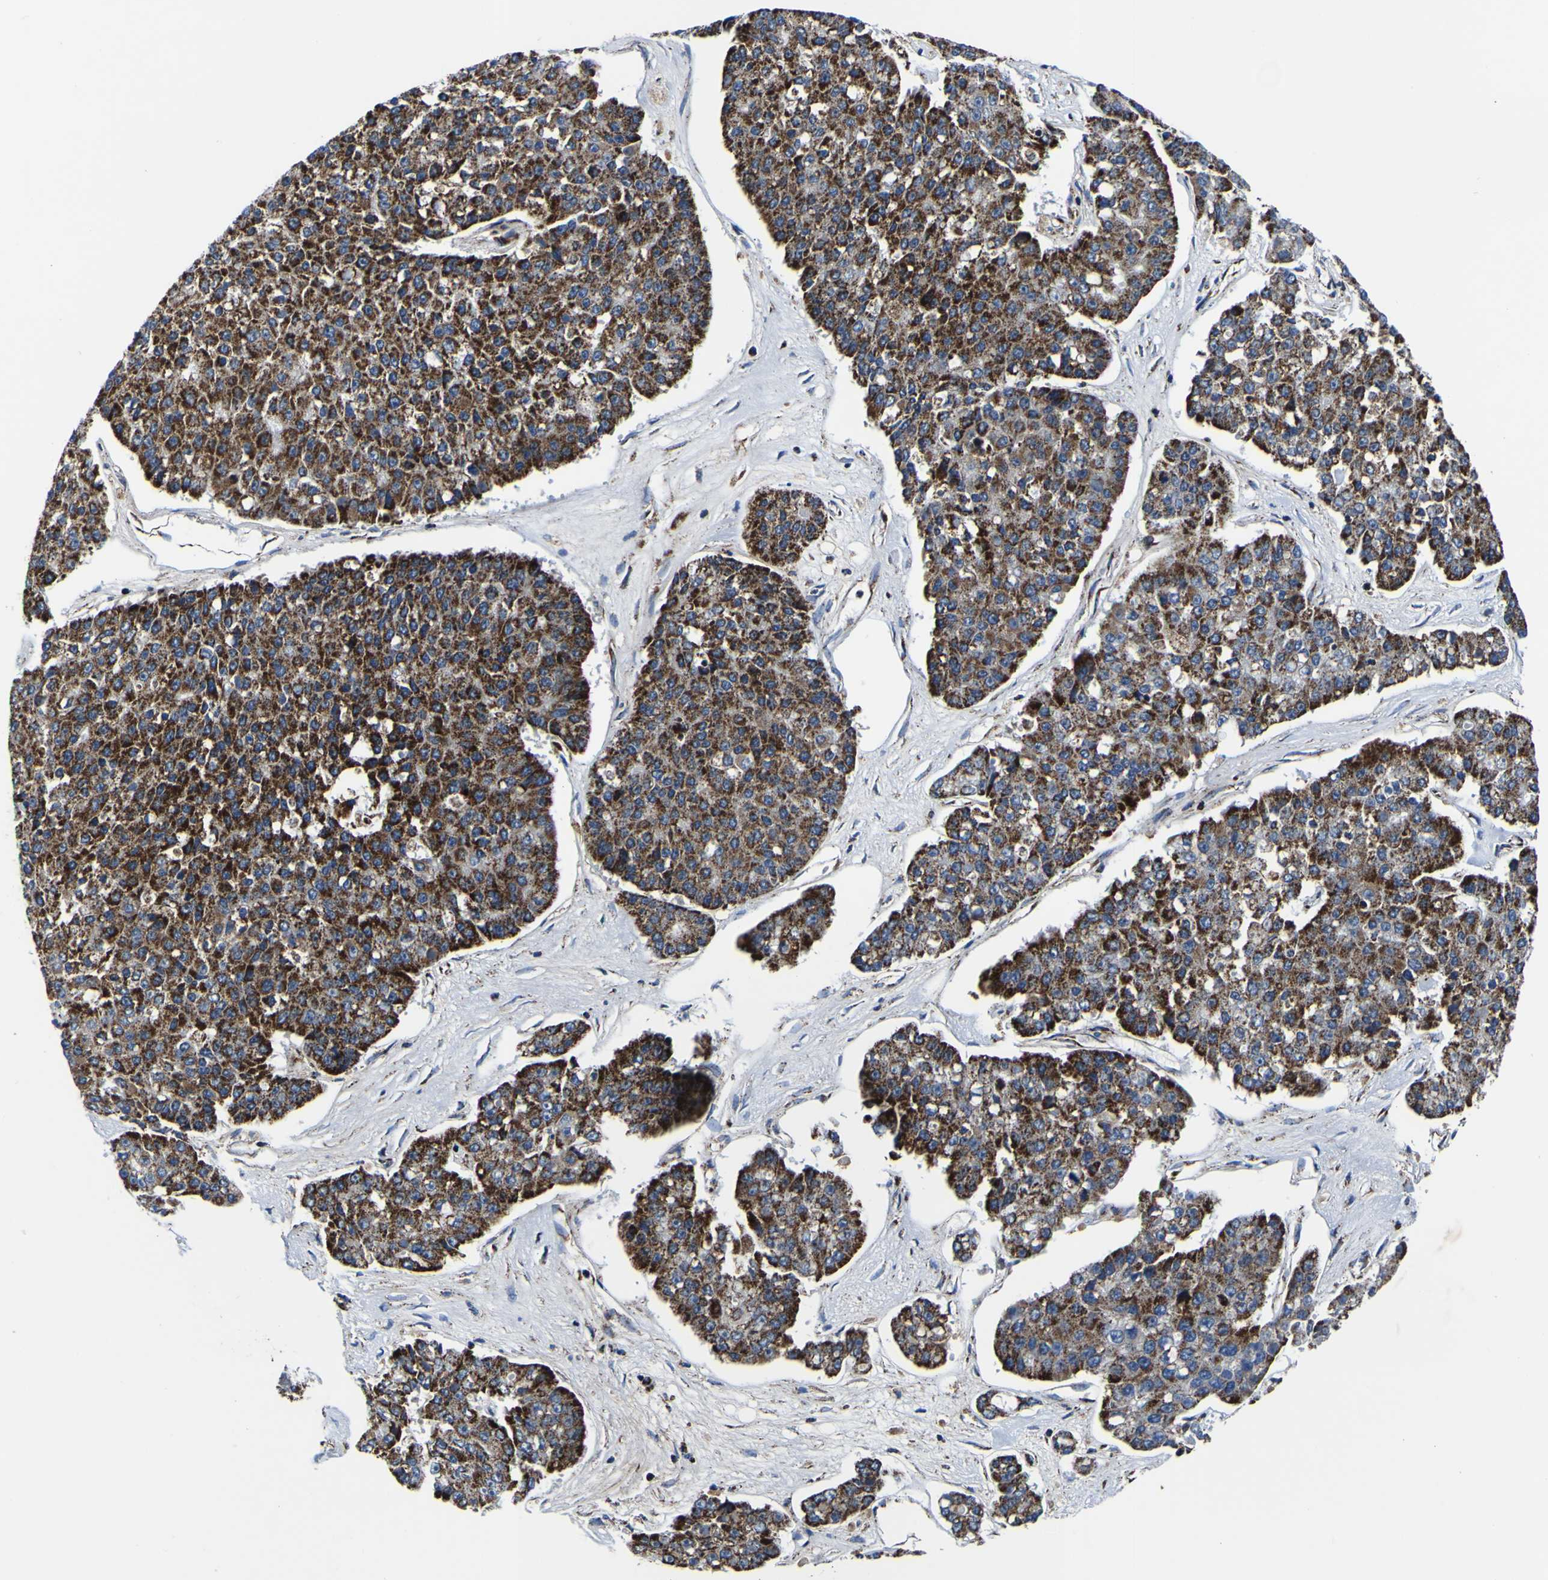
{"staining": {"intensity": "strong", "quantity": ">75%", "location": "cytoplasmic/membranous"}, "tissue": "pancreatic cancer", "cell_type": "Tumor cells", "image_type": "cancer", "snomed": [{"axis": "morphology", "description": "Adenocarcinoma, NOS"}, {"axis": "topography", "description": "Pancreas"}], "caption": "Pancreatic cancer stained for a protein reveals strong cytoplasmic/membranous positivity in tumor cells. (Brightfield microscopy of DAB IHC at high magnification).", "gene": "PTRH2", "patient": {"sex": "male", "age": 50}}